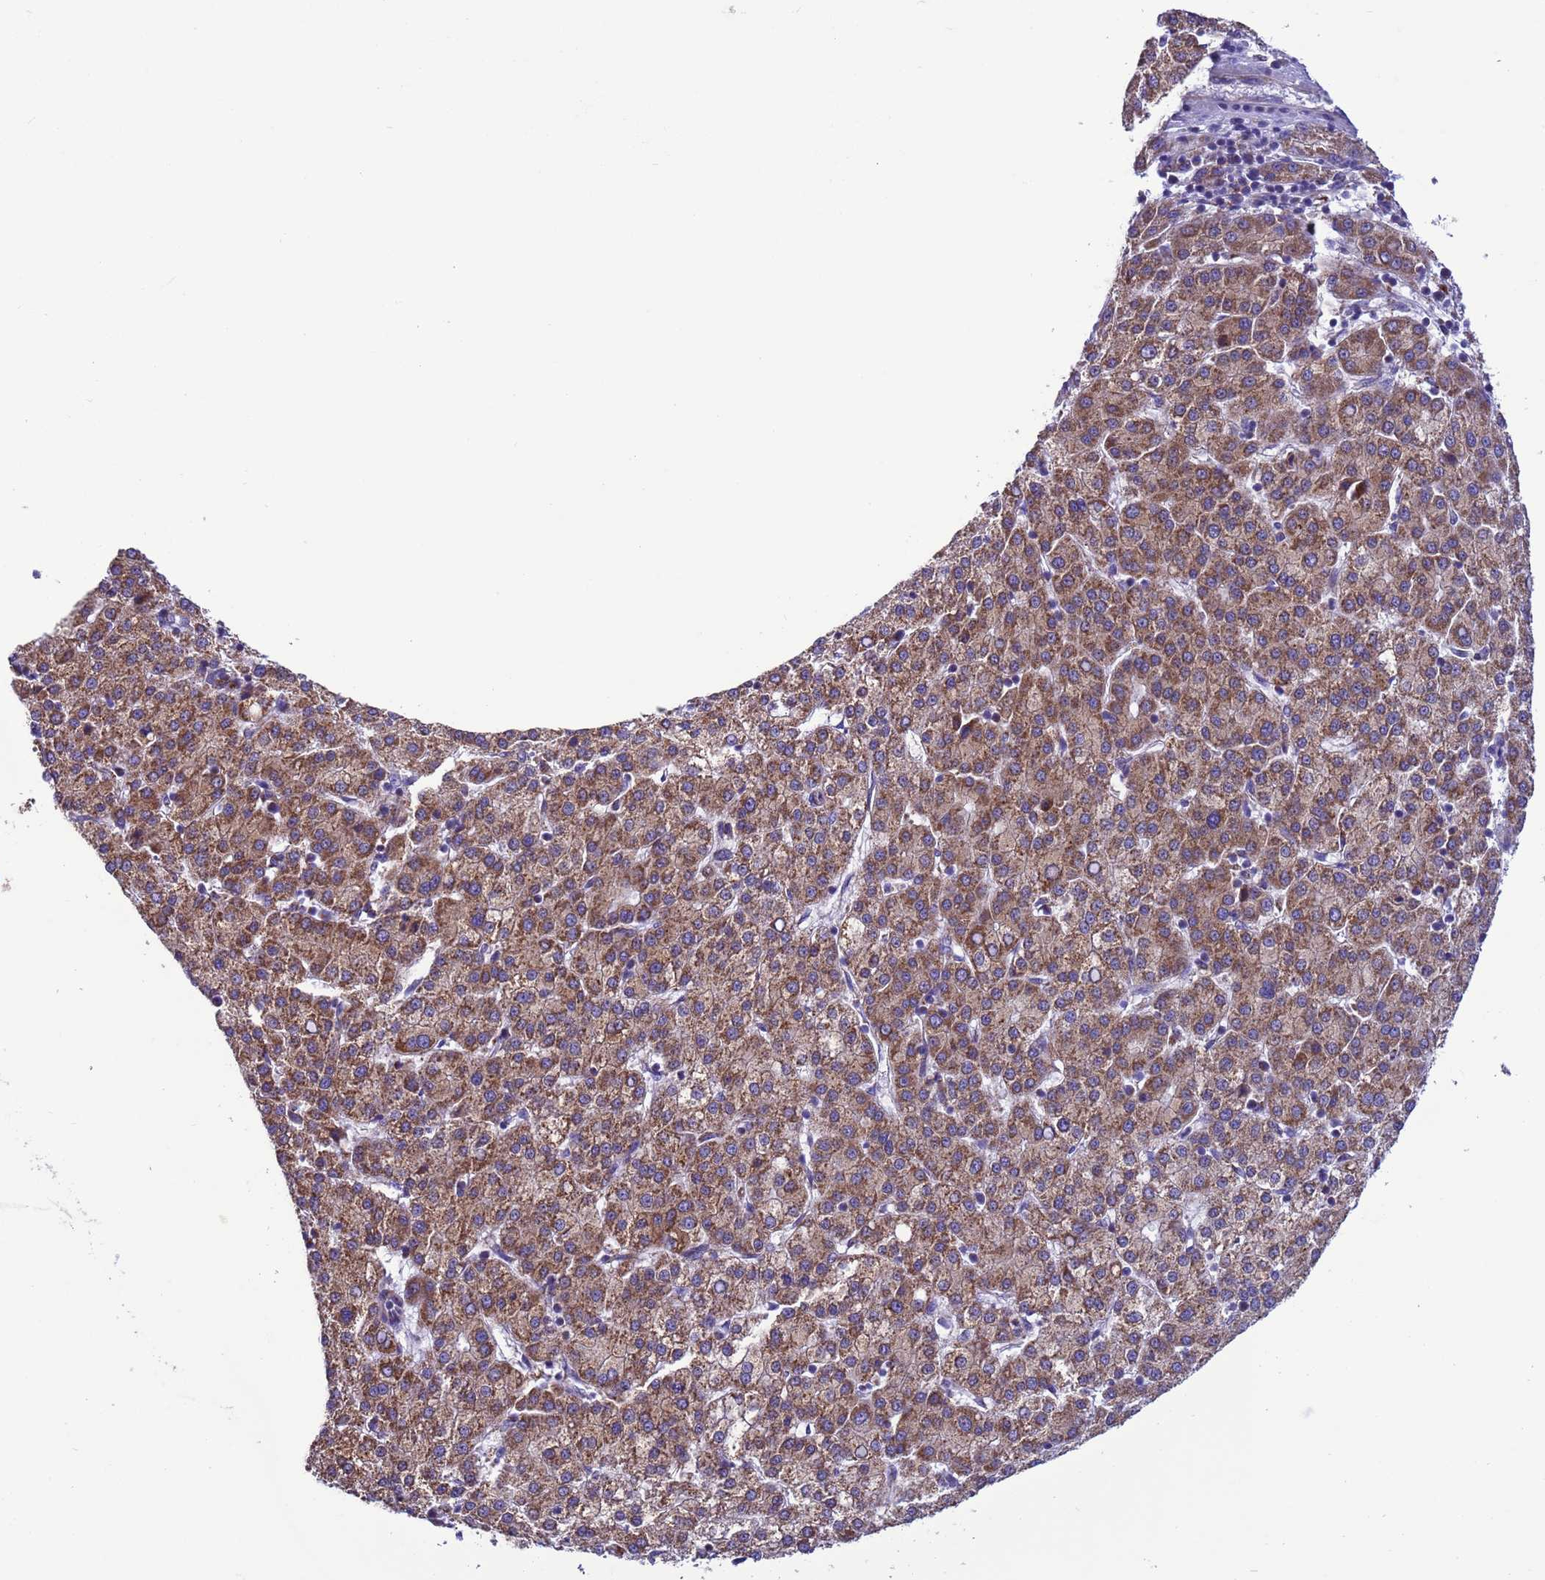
{"staining": {"intensity": "moderate", "quantity": ">75%", "location": "cytoplasmic/membranous"}, "tissue": "liver cancer", "cell_type": "Tumor cells", "image_type": "cancer", "snomed": [{"axis": "morphology", "description": "Carcinoma, Hepatocellular, NOS"}, {"axis": "topography", "description": "Liver"}], "caption": "A medium amount of moderate cytoplasmic/membranous positivity is appreciated in about >75% of tumor cells in liver cancer tissue. (IHC, brightfield microscopy, high magnification).", "gene": "CCDC191", "patient": {"sex": "female", "age": 58}}